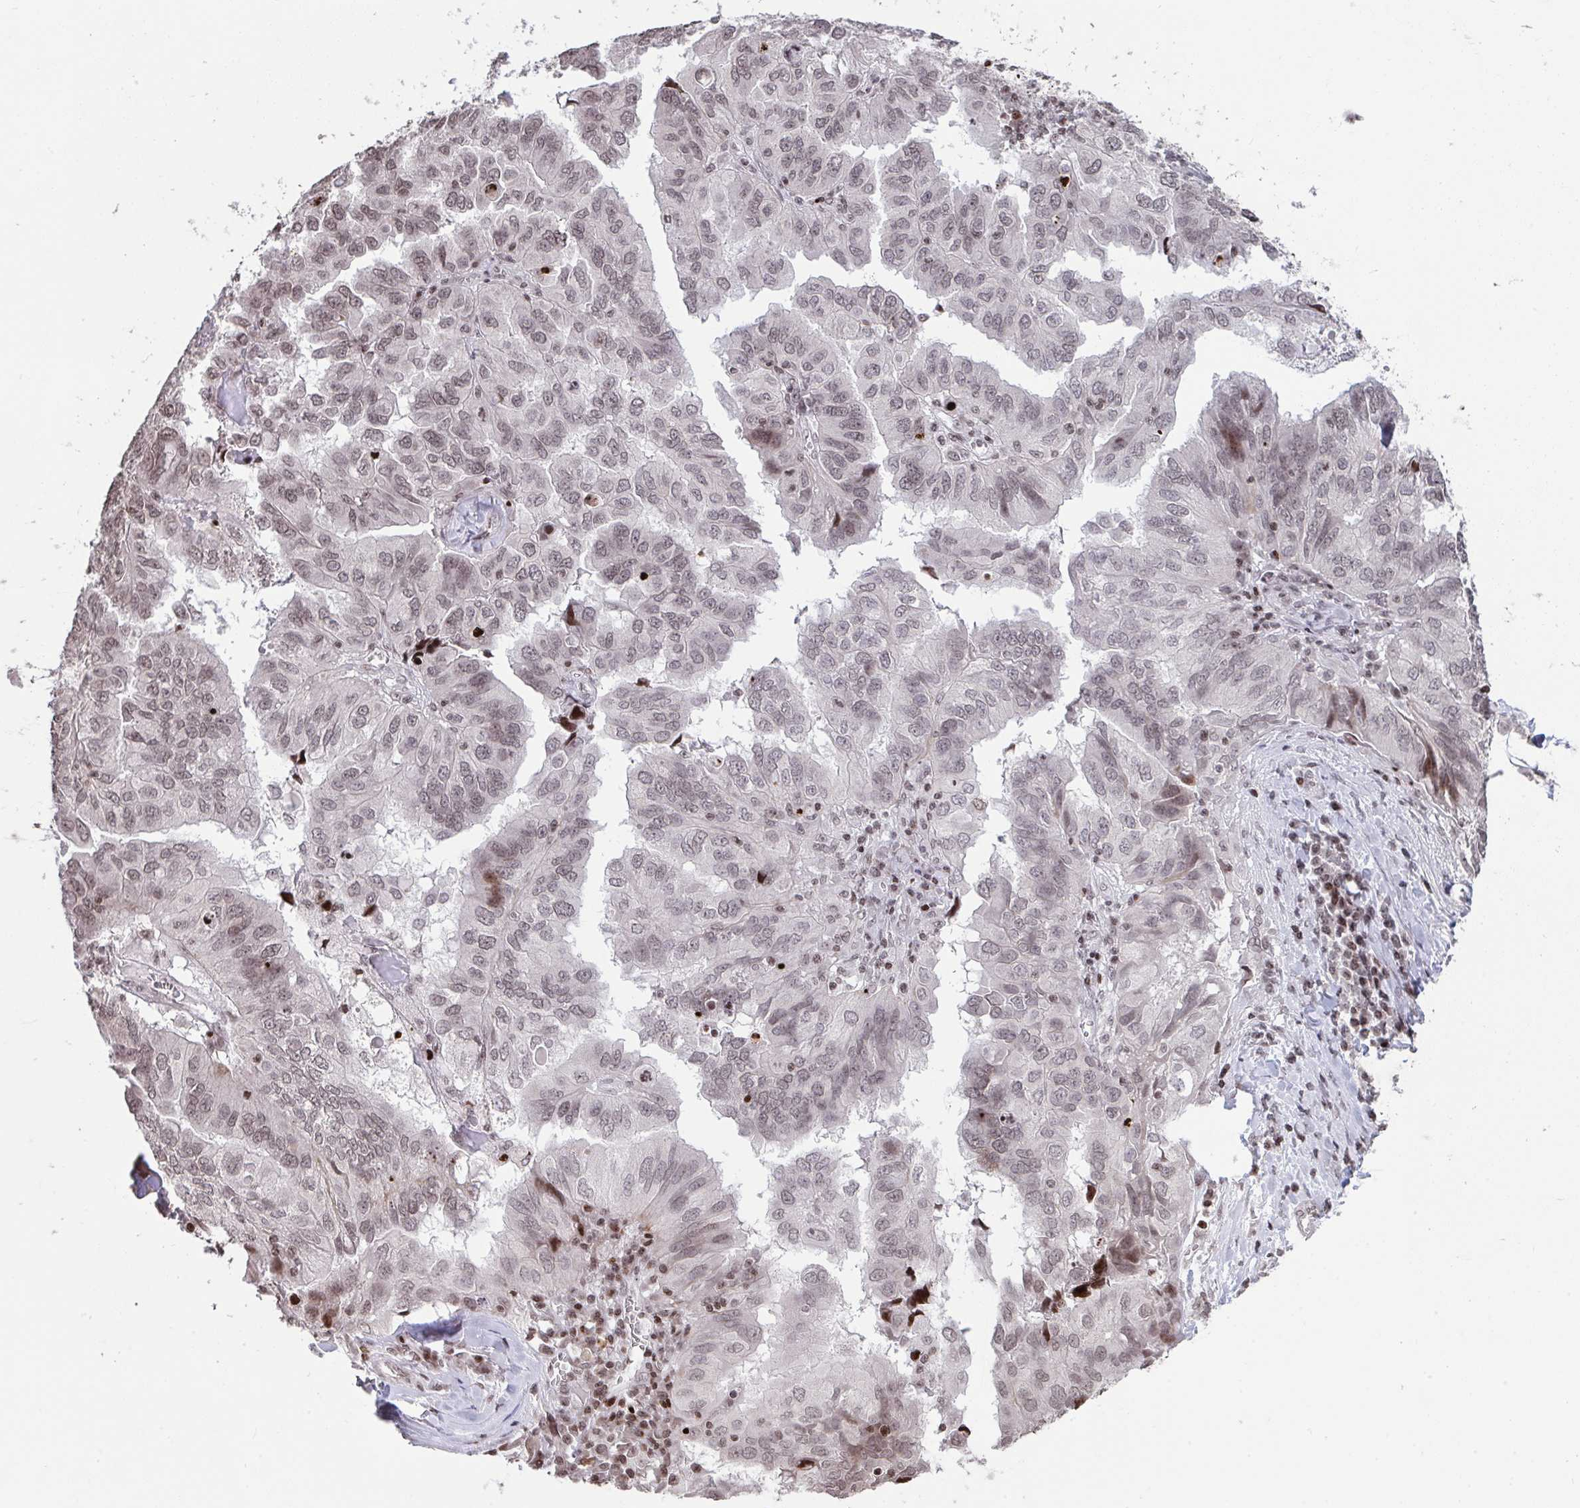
{"staining": {"intensity": "weak", "quantity": "25%-75%", "location": "nuclear"}, "tissue": "ovarian cancer", "cell_type": "Tumor cells", "image_type": "cancer", "snomed": [{"axis": "morphology", "description": "Cystadenocarcinoma, serous, NOS"}, {"axis": "topography", "description": "Ovary"}], "caption": "Protein expression analysis of ovarian cancer exhibits weak nuclear staining in approximately 25%-75% of tumor cells.", "gene": "NIP7", "patient": {"sex": "female", "age": 79}}